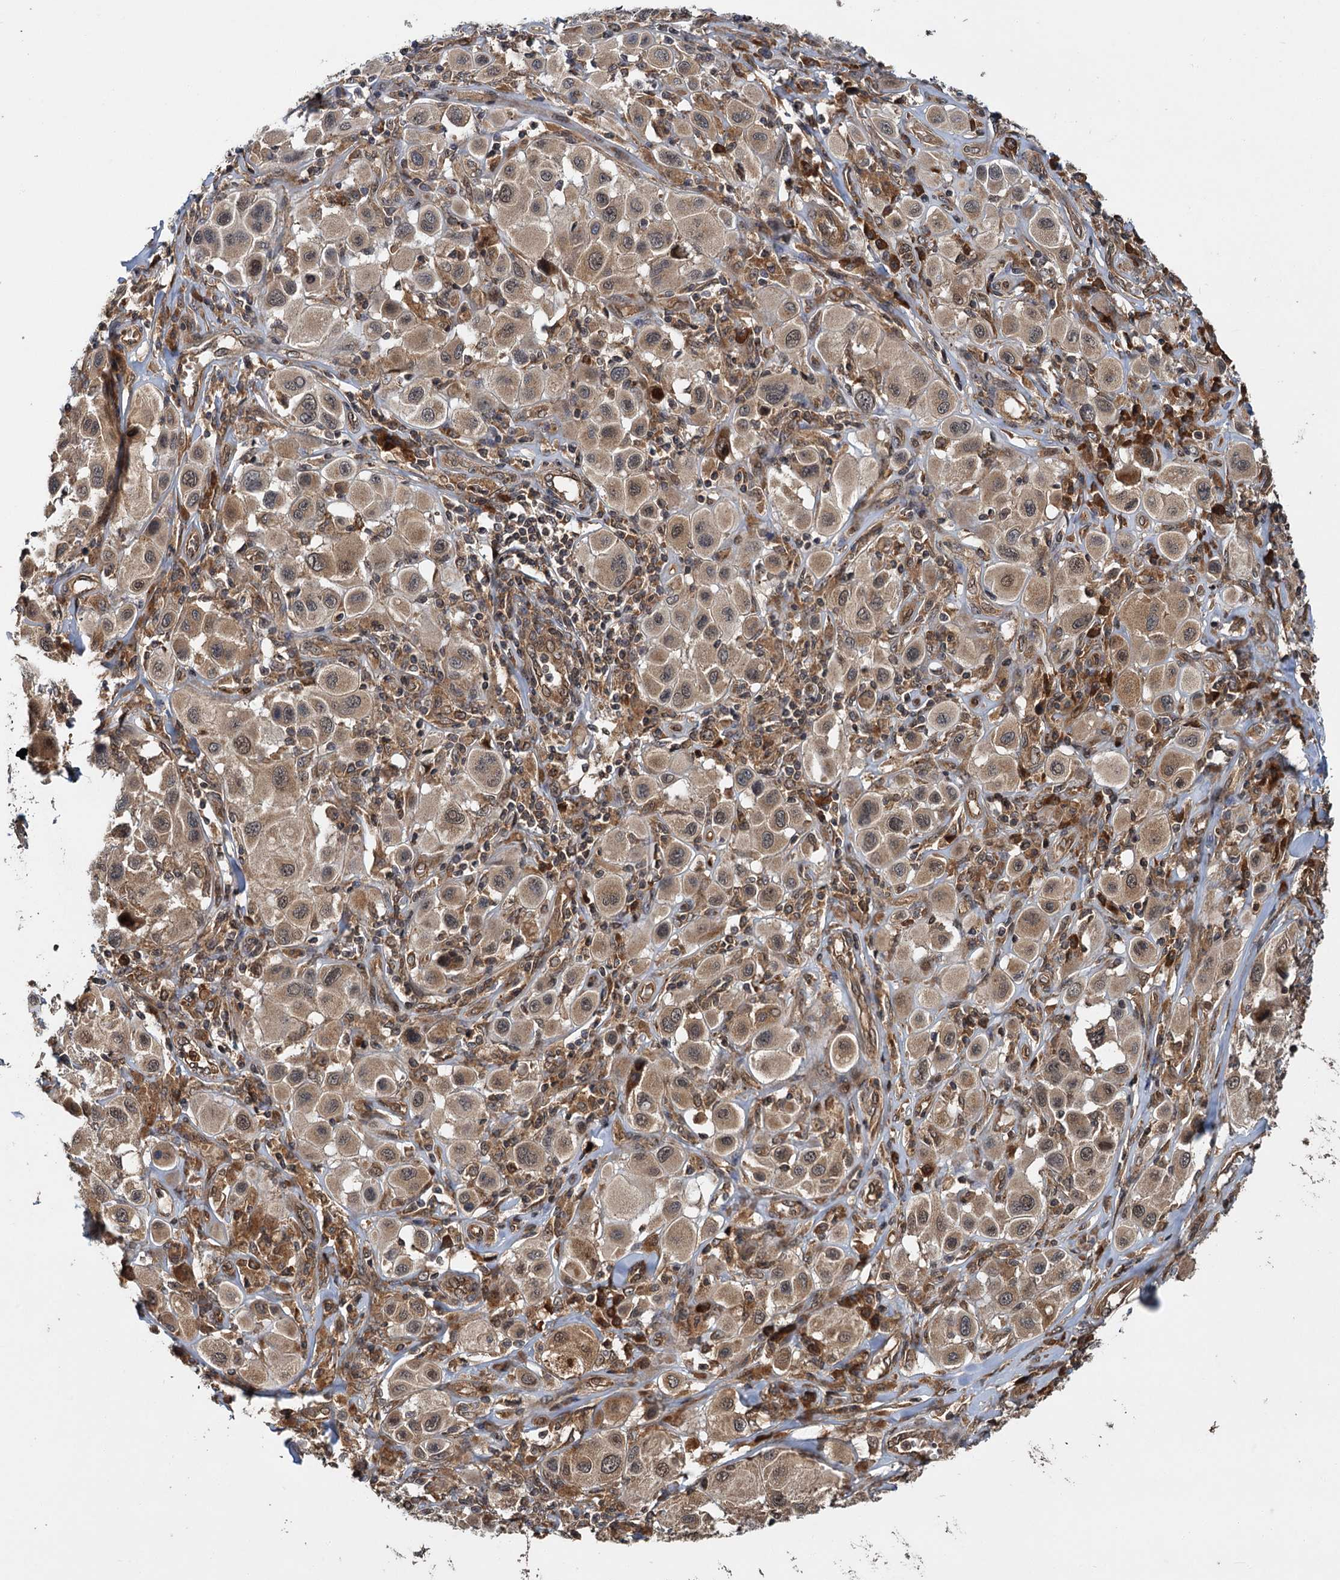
{"staining": {"intensity": "moderate", "quantity": ">75%", "location": "cytoplasmic/membranous"}, "tissue": "melanoma", "cell_type": "Tumor cells", "image_type": "cancer", "snomed": [{"axis": "morphology", "description": "Malignant melanoma, Metastatic site"}, {"axis": "topography", "description": "Skin"}], "caption": "This photomicrograph exhibits immunohistochemistry (IHC) staining of human melanoma, with medium moderate cytoplasmic/membranous expression in about >75% of tumor cells.", "gene": "KANSL2", "patient": {"sex": "male", "age": 41}}